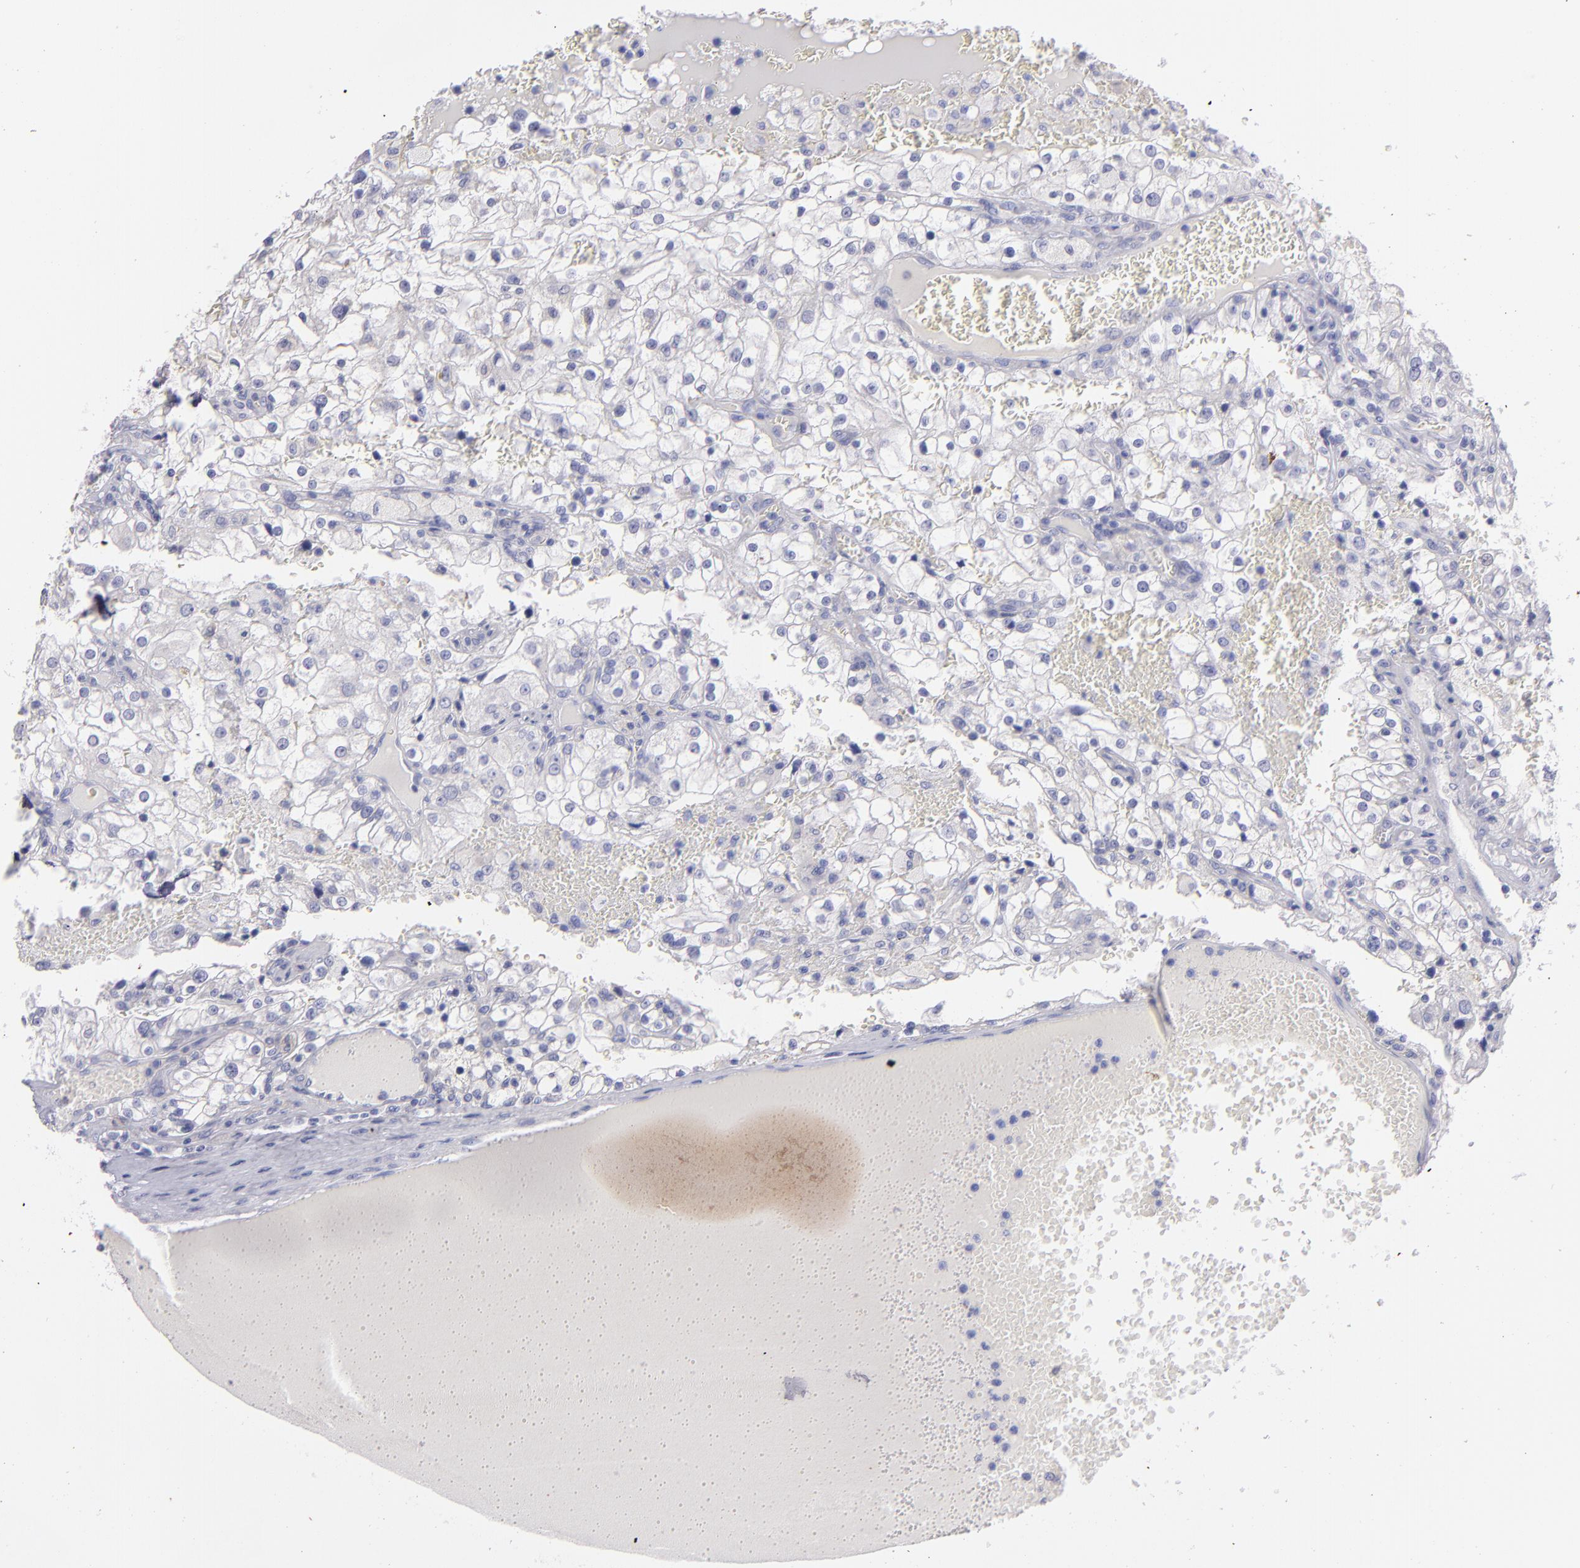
{"staining": {"intensity": "negative", "quantity": "none", "location": "none"}, "tissue": "renal cancer", "cell_type": "Tumor cells", "image_type": "cancer", "snomed": [{"axis": "morphology", "description": "Adenocarcinoma, NOS"}, {"axis": "topography", "description": "Kidney"}], "caption": "Tumor cells show no significant protein expression in renal cancer (adenocarcinoma).", "gene": "SNAP25", "patient": {"sex": "female", "age": 74}}